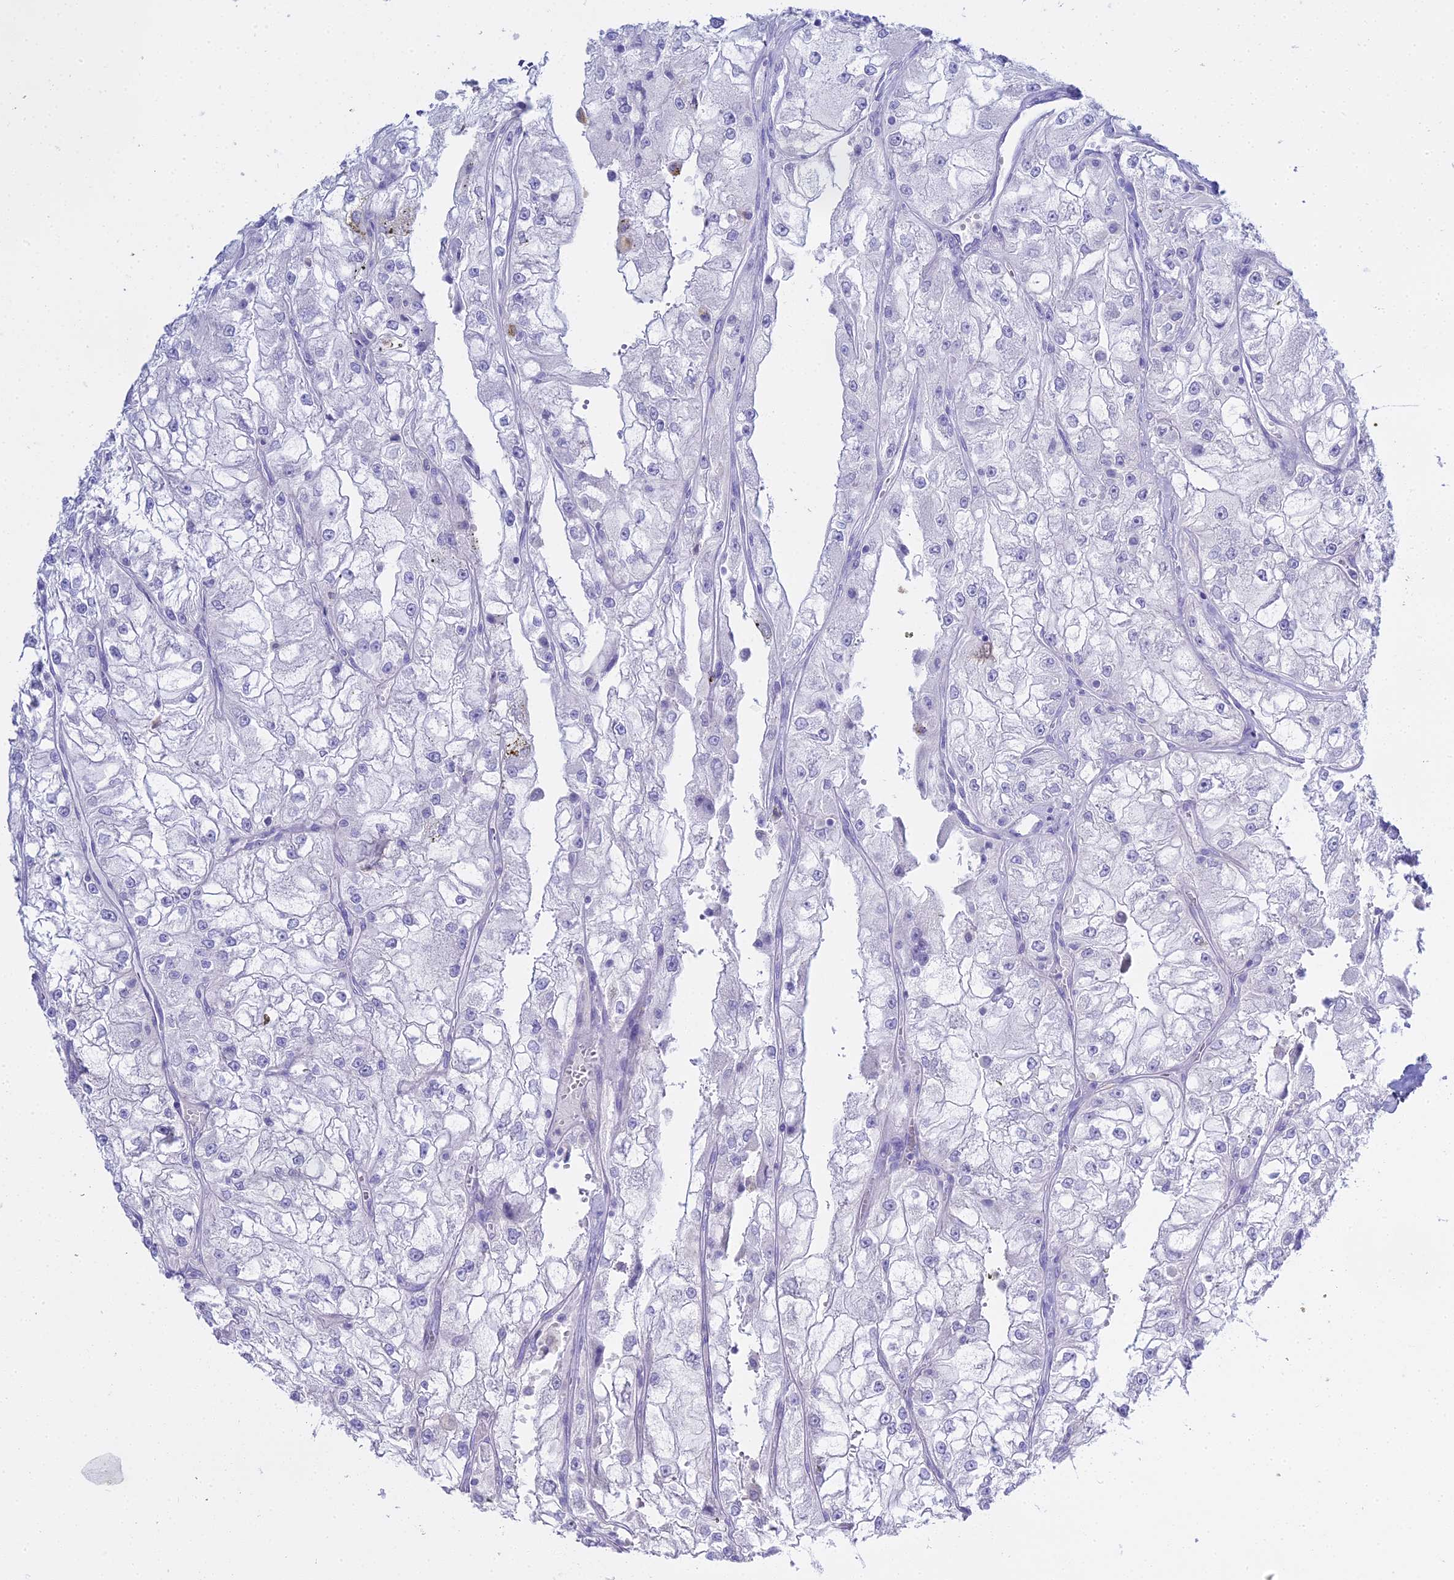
{"staining": {"intensity": "negative", "quantity": "none", "location": "none"}, "tissue": "renal cancer", "cell_type": "Tumor cells", "image_type": "cancer", "snomed": [{"axis": "morphology", "description": "Adenocarcinoma, NOS"}, {"axis": "topography", "description": "Kidney"}], "caption": "This photomicrograph is of renal adenocarcinoma stained with IHC to label a protein in brown with the nuclei are counter-stained blue. There is no staining in tumor cells.", "gene": "S100A7", "patient": {"sex": "female", "age": 72}}